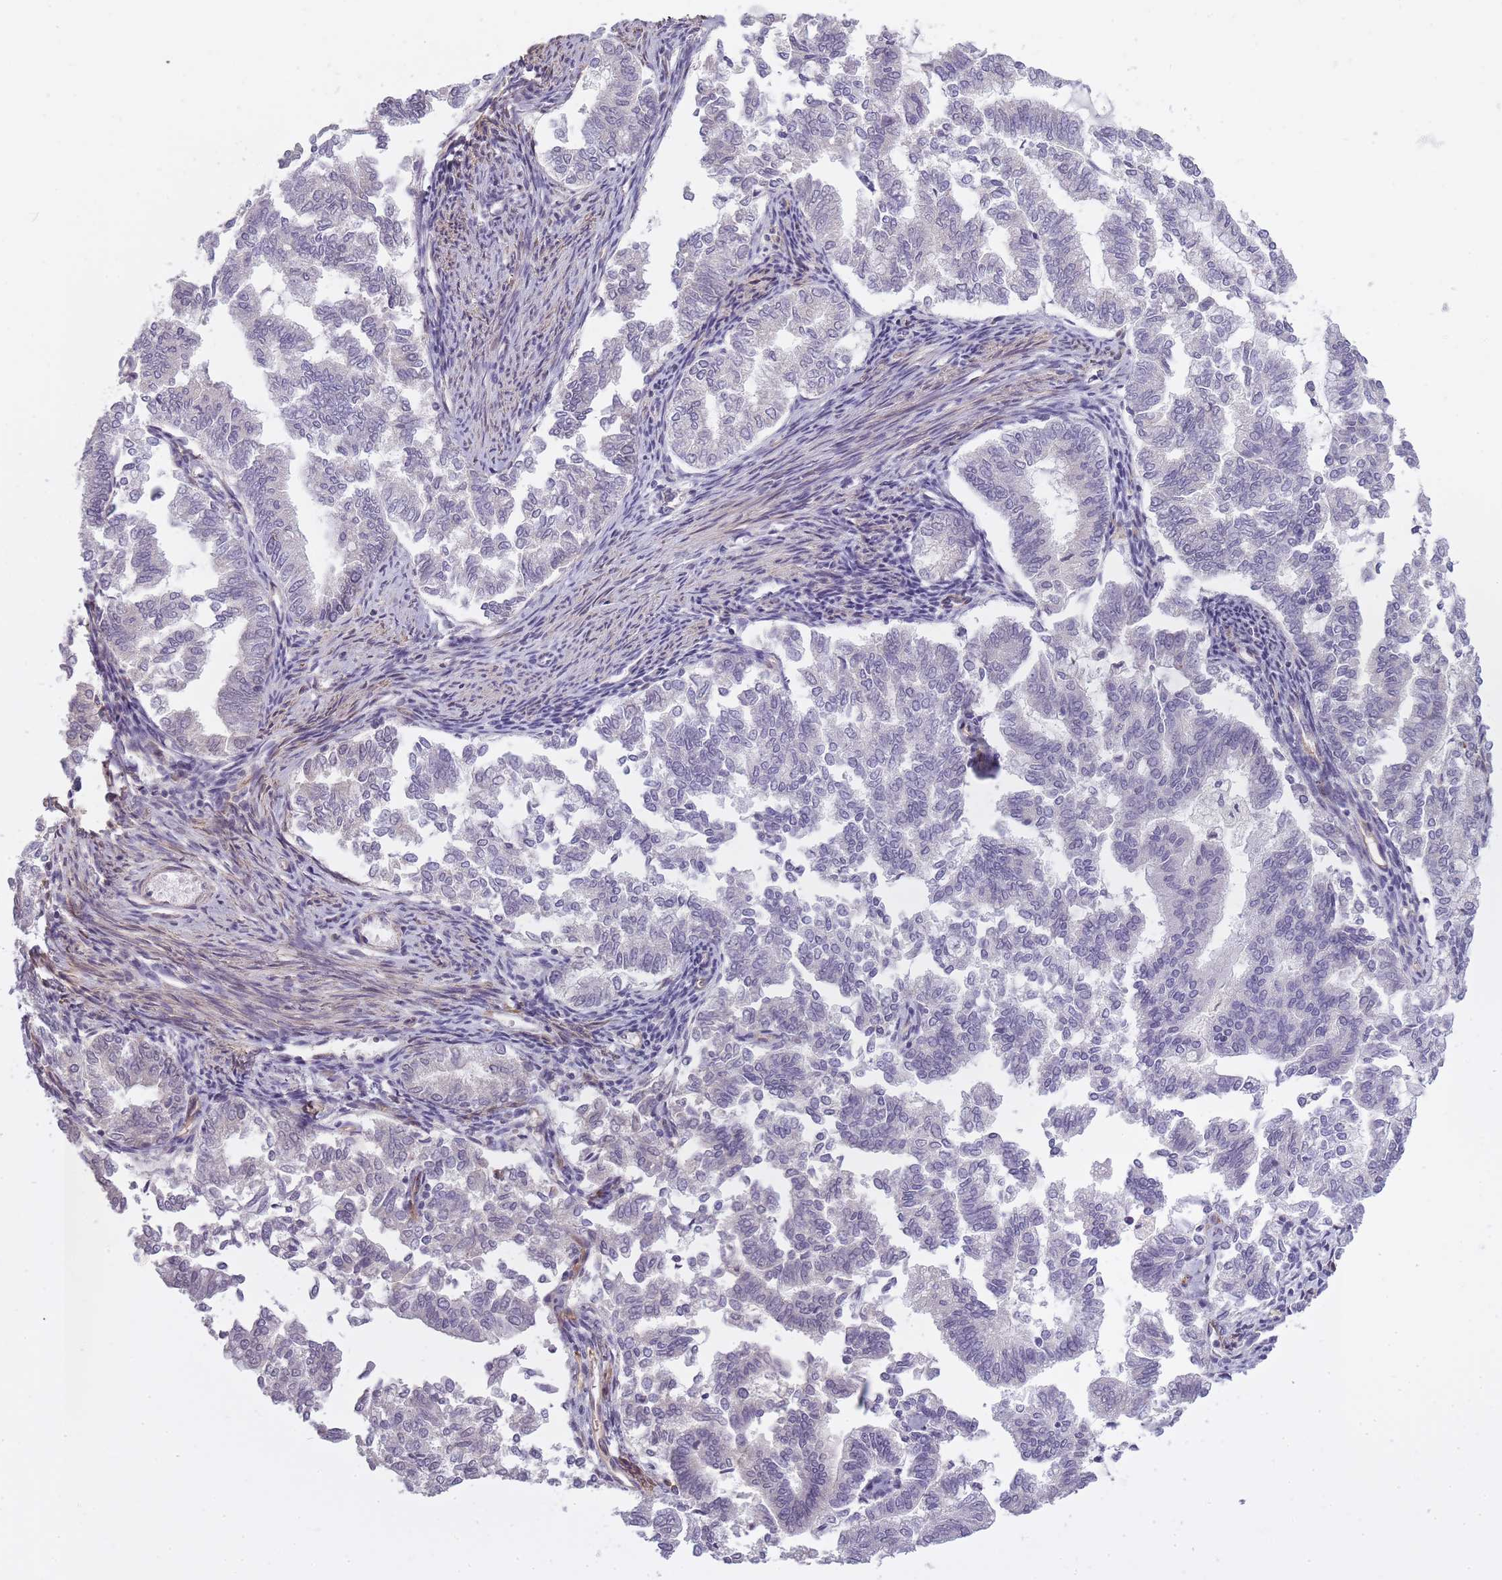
{"staining": {"intensity": "negative", "quantity": "none", "location": "none"}, "tissue": "endometrial cancer", "cell_type": "Tumor cells", "image_type": "cancer", "snomed": [{"axis": "morphology", "description": "Adenocarcinoma, NOS"}, {"axis": "topography", "description": "Endometrium"}], "caption": "Tumor cells show no significant positivity in endometrial adenocarcinoma. (DAB (3,3'-diaminobenzidine) immunohistochemistry (IHC), high magnification).", "gene": "SLC8A2", "patient": {"sex": "female", "age": 79}}